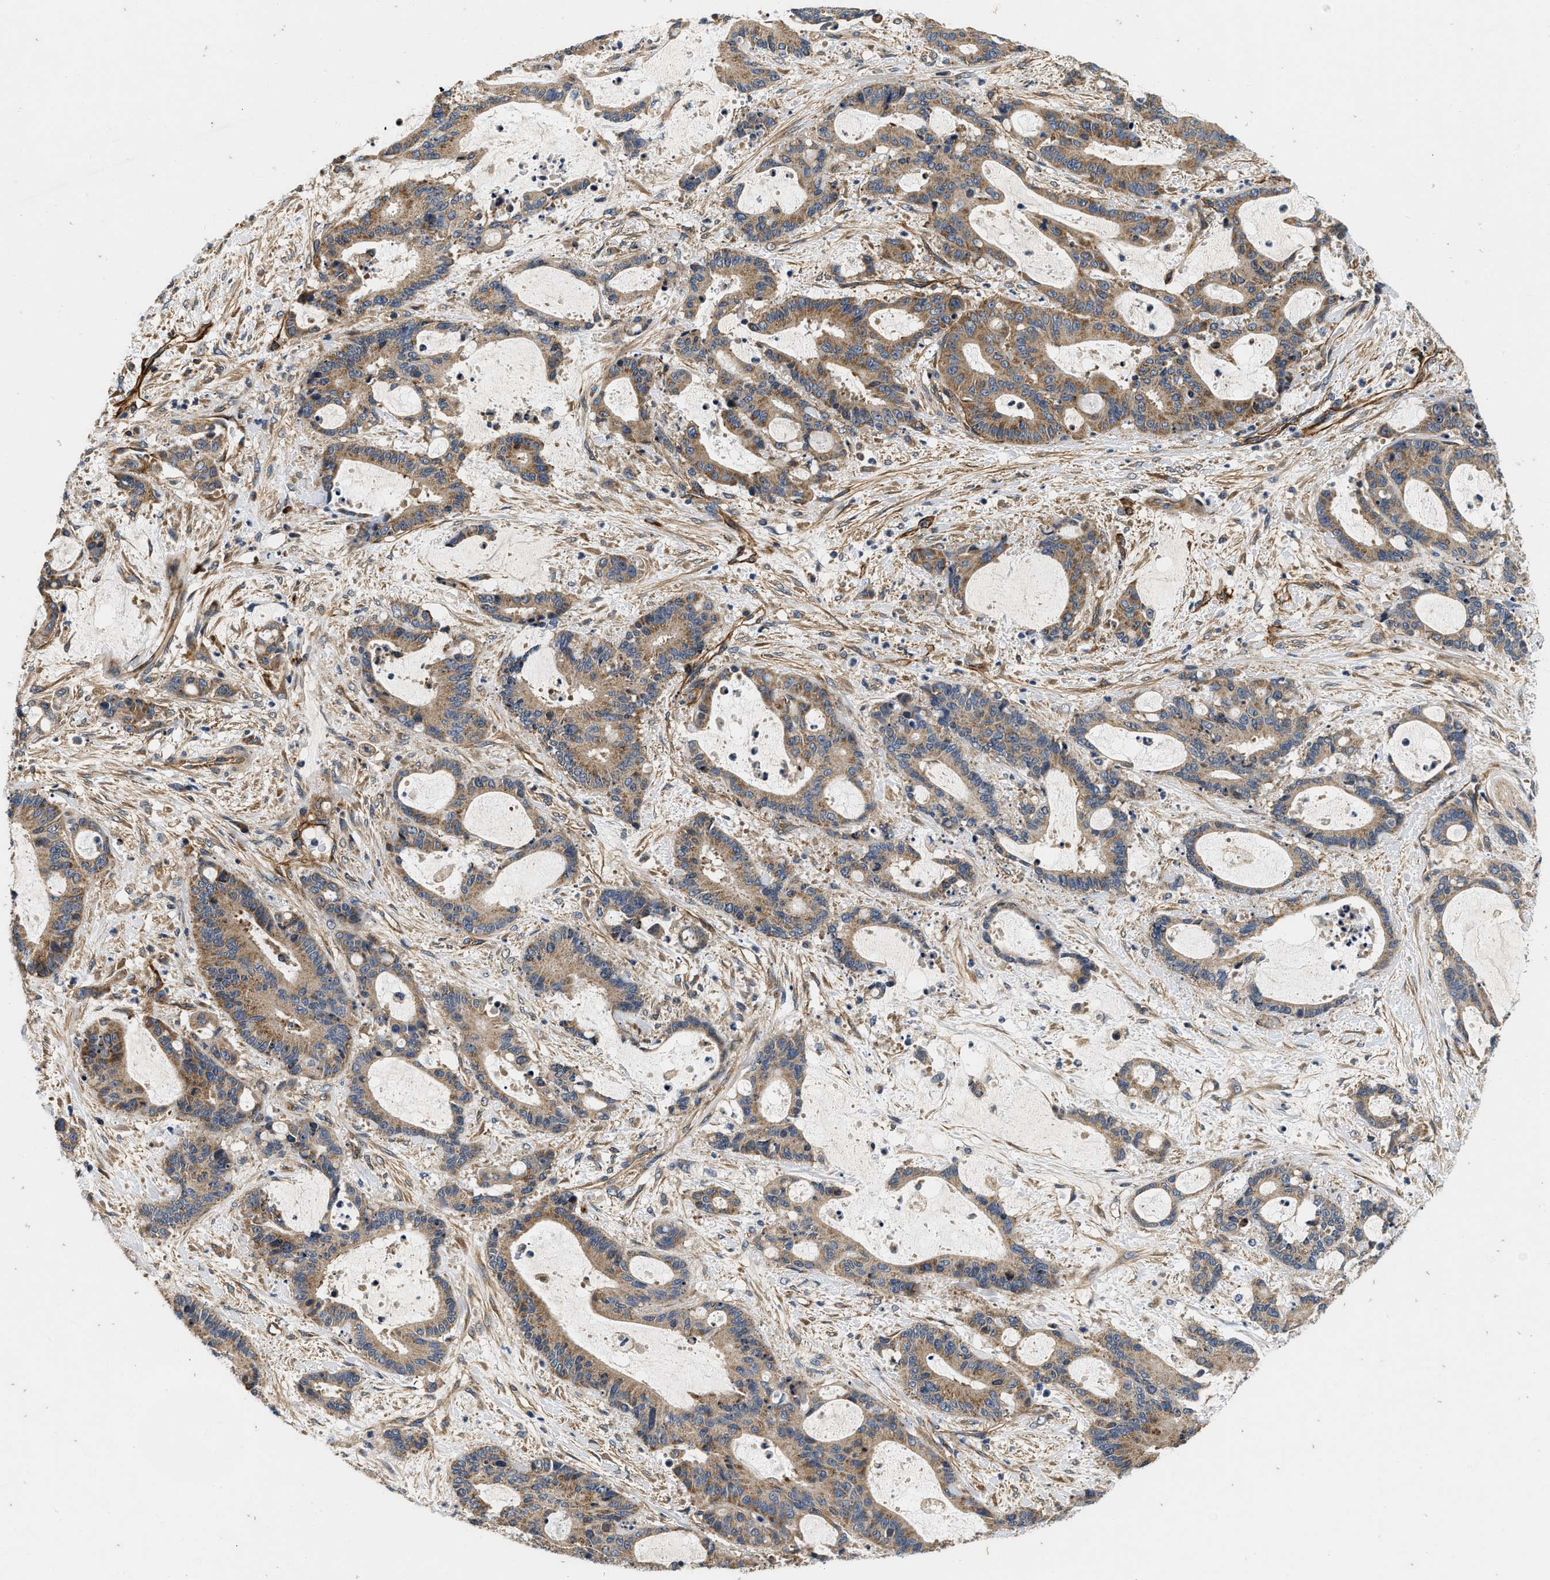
{"staining": {"intensity": "moderate", "quantity": ">75%", "location": "cytoplasmic/membranous"}, "tissue": "liver cancer", "cell_type": "Tumor cells", "image_type": "cancer", "snomed": [{"axis": "morphology", "description": "Normal tissue, NOS"}, {"axis": "morphology", "description": "Cholangiocarcinoma"}, {"axis": "topography", "description": "Liver"}, {"axis": "topography", "description": "Peripheral nerve tissue"}], "caption": "High-magnification brightfield microscopy of liver cholangiocarcinoma stained with DAB (brown) and counterstained with hematoxylin (blue). tumor cells exhibit moderate cytoplasmic/membranous staining is appreciated in about>75% of cells. Immunohistochemistry stains the protein in brown and the nuclei are stained blue.", "gene": "NME6", "patient": {"sex": "female", "age": 73}}